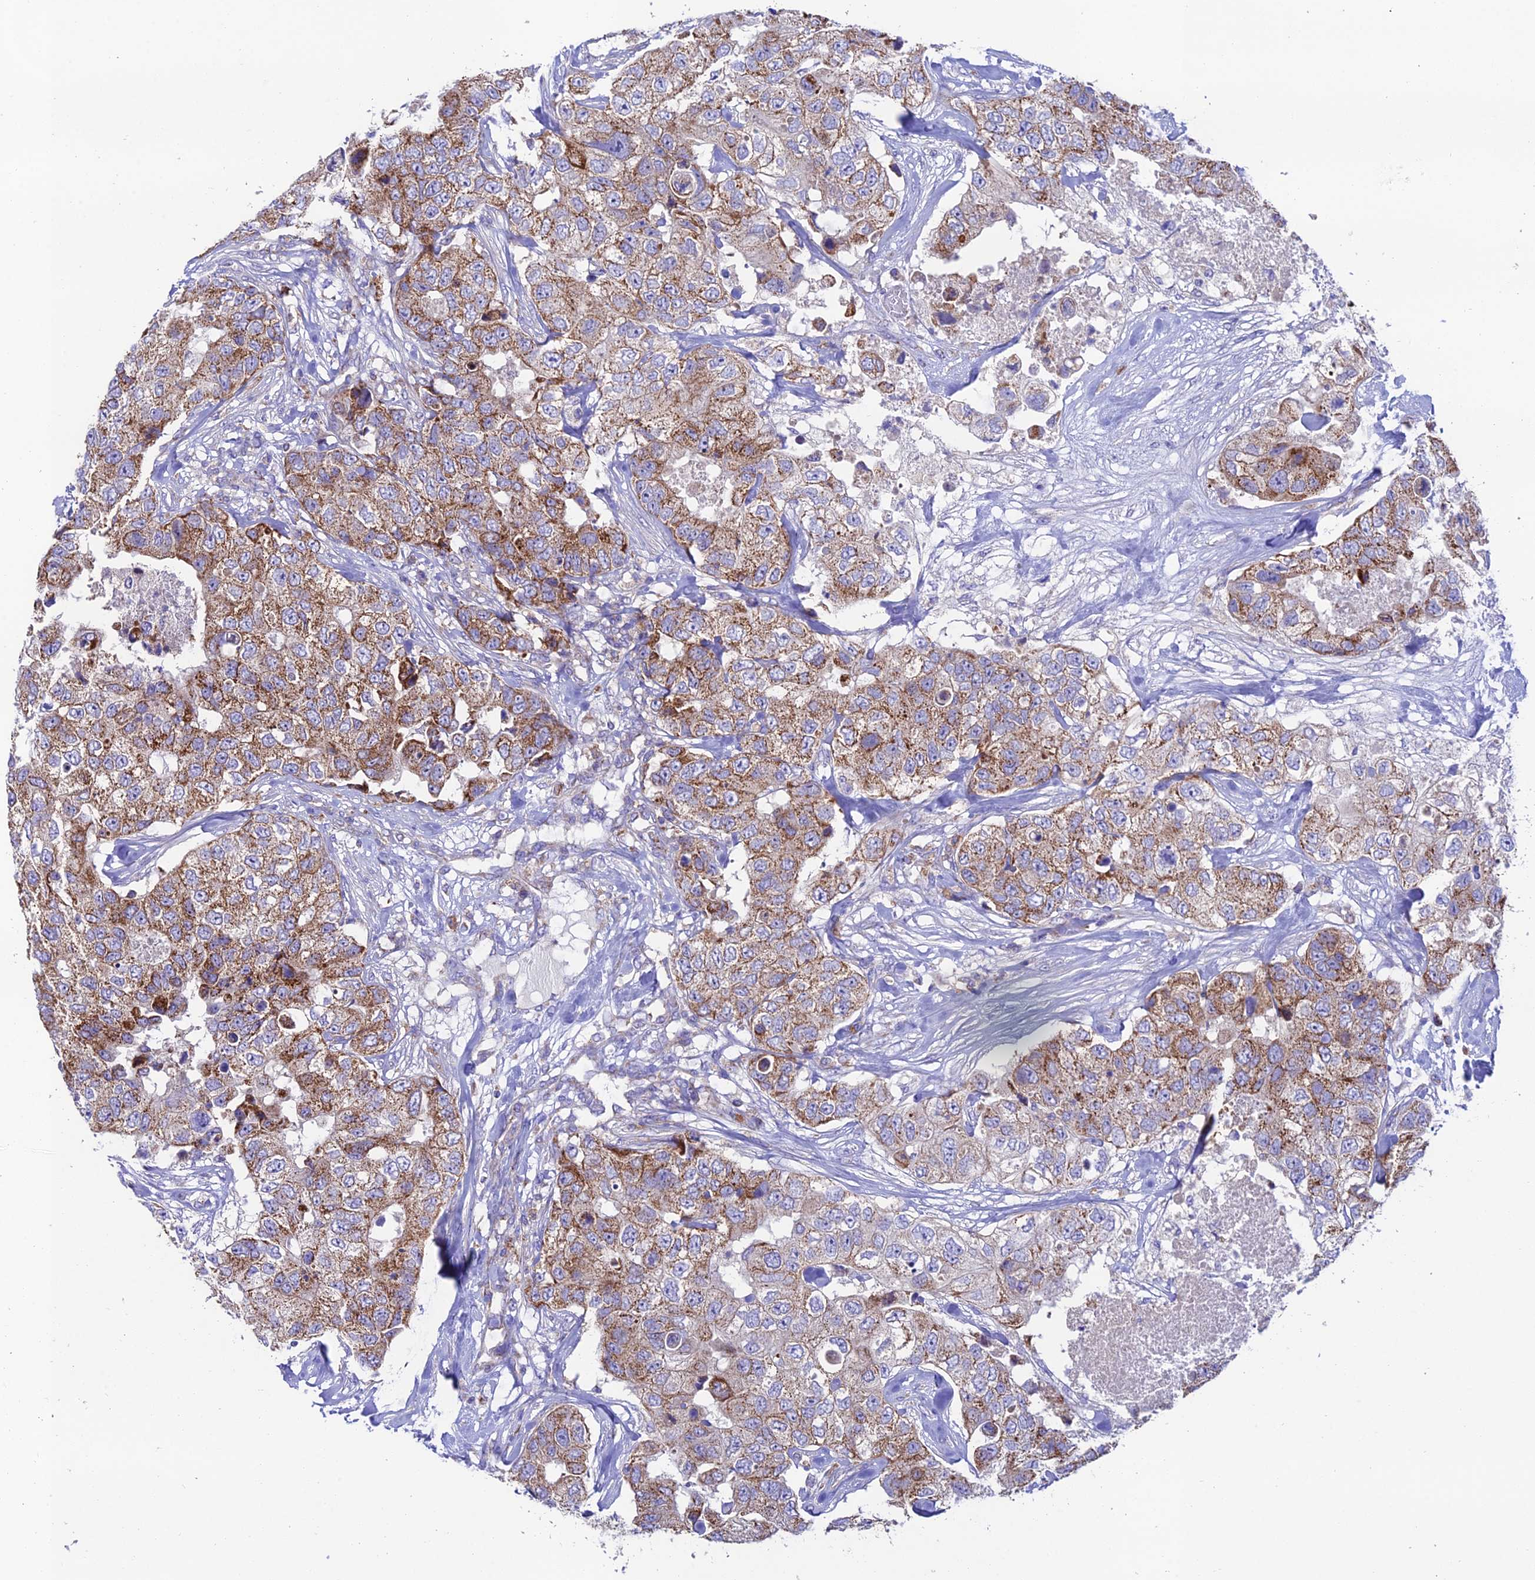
{"staining": {"intensity": "moderate", "quantity": ">75%", "location": "cytoplasmic/membranous"}, "tissue": "breast cancer", "cell_type": "Tumor cells", "image_type": "cancer", "snomed": [{"axis": "morphology", "description": "Duct carcinoma"}, {"axis": "topography", "description": "Breast"}], "caption": "Breast cancer stained with a brown dye demonstrates moderate cytoplasmic/membranous positive expression in about >75% of tumor cells.", "gene": "HSDL2", "patient": {"sex": "female", "age": 62}}